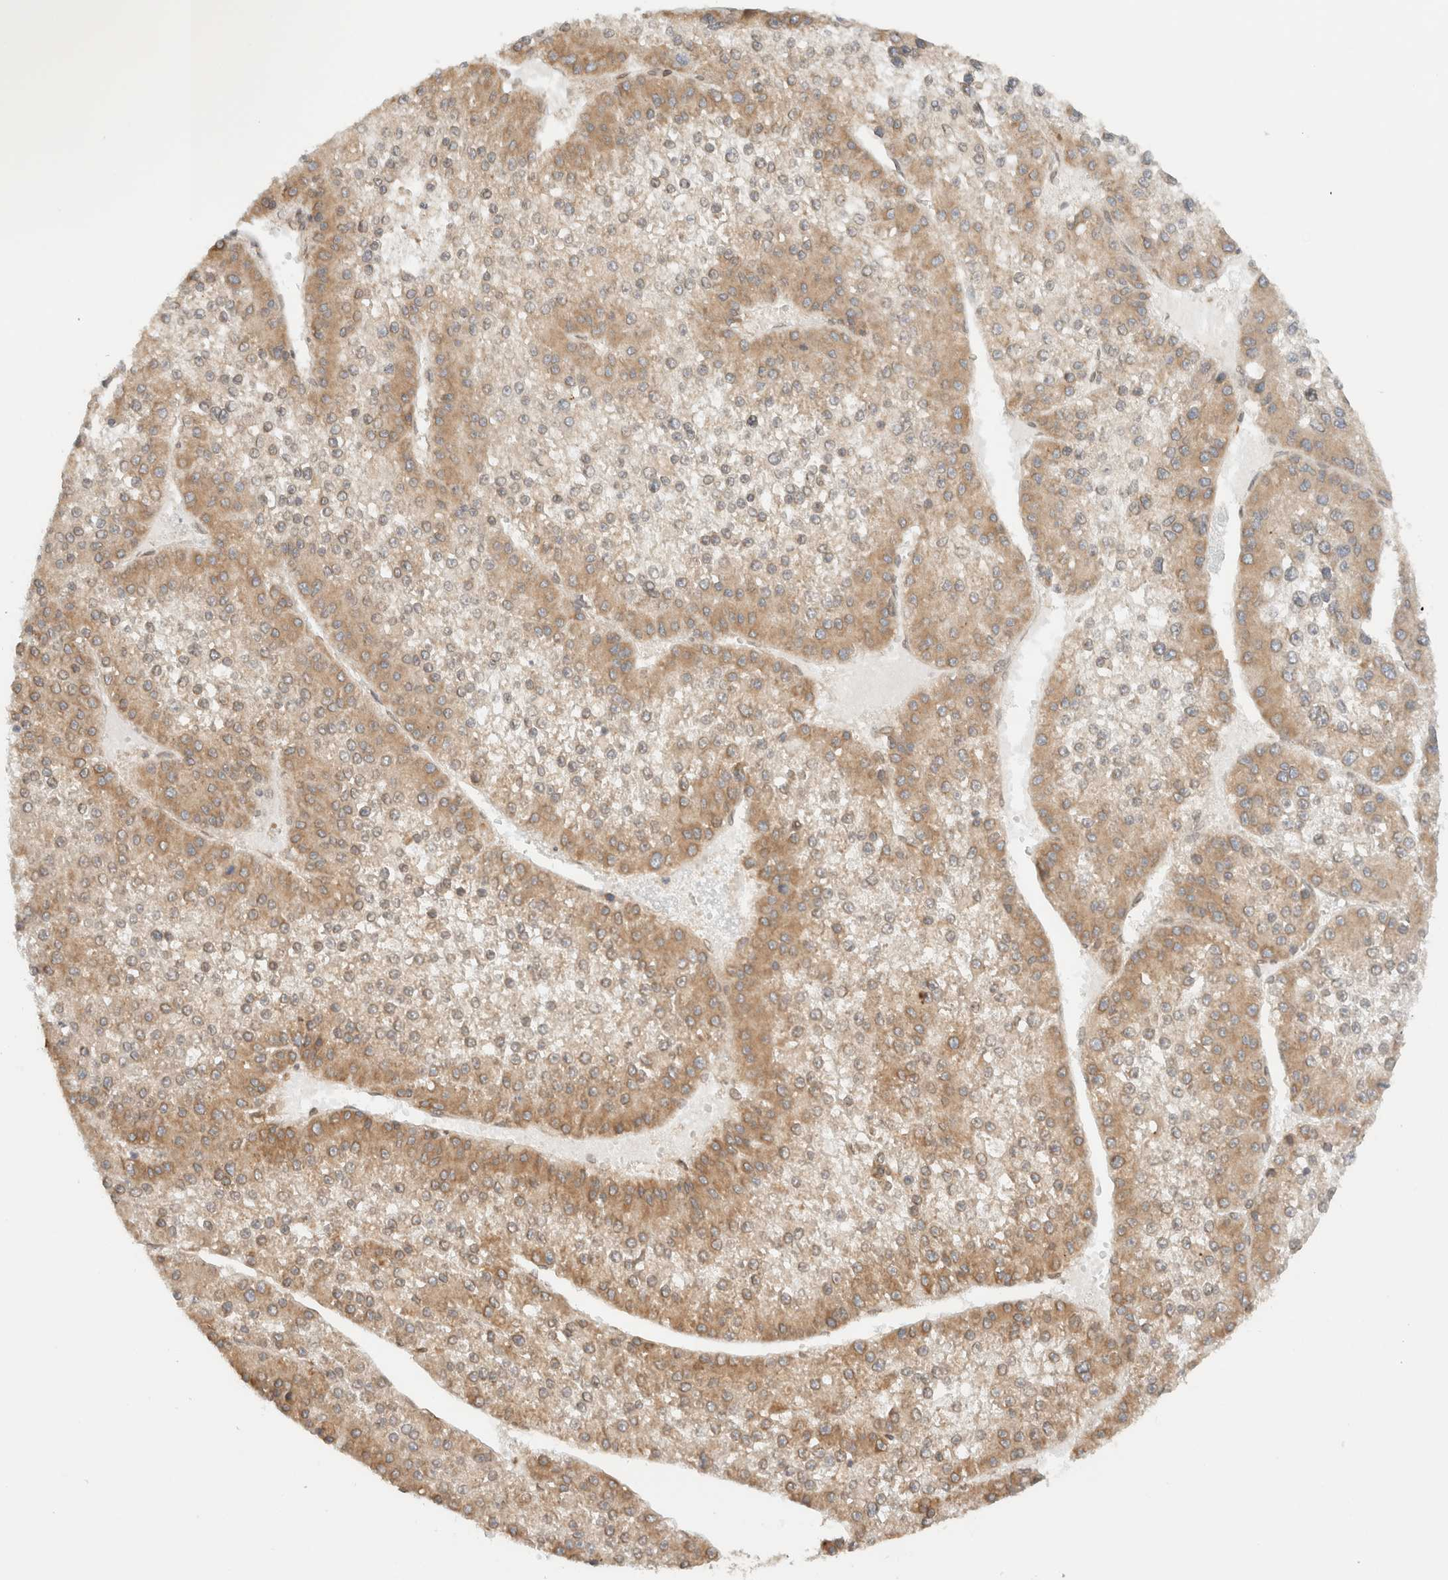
{"staining": {"intensity": "moderate", "quantity": "25%-75%", "location": "cytoplasmic/membranous"}, "tissue": "liver cancer", "cell_type": "Tumor cells", "image_type": "cancer", "snomed": [{"axis": "morphology", "description": "Carcinoma, Hepatocellular, NOS"}, {"axis": "topography", "description": "Liver"}], "caption": "Immunohistochemistry (IHC) image of neoplastic tissue: human liver hepatocellular carcinoma stained using immunohistochemistry (IHC) reveals medium levels of moderate protein expression localized specifically in the cytoplasmic/membranous of tumor cells, appearing as a cytoplasmic/membranous brown color.", "gene": "ARFGEF2", "patient": {"sex": "female", "age": 73}}